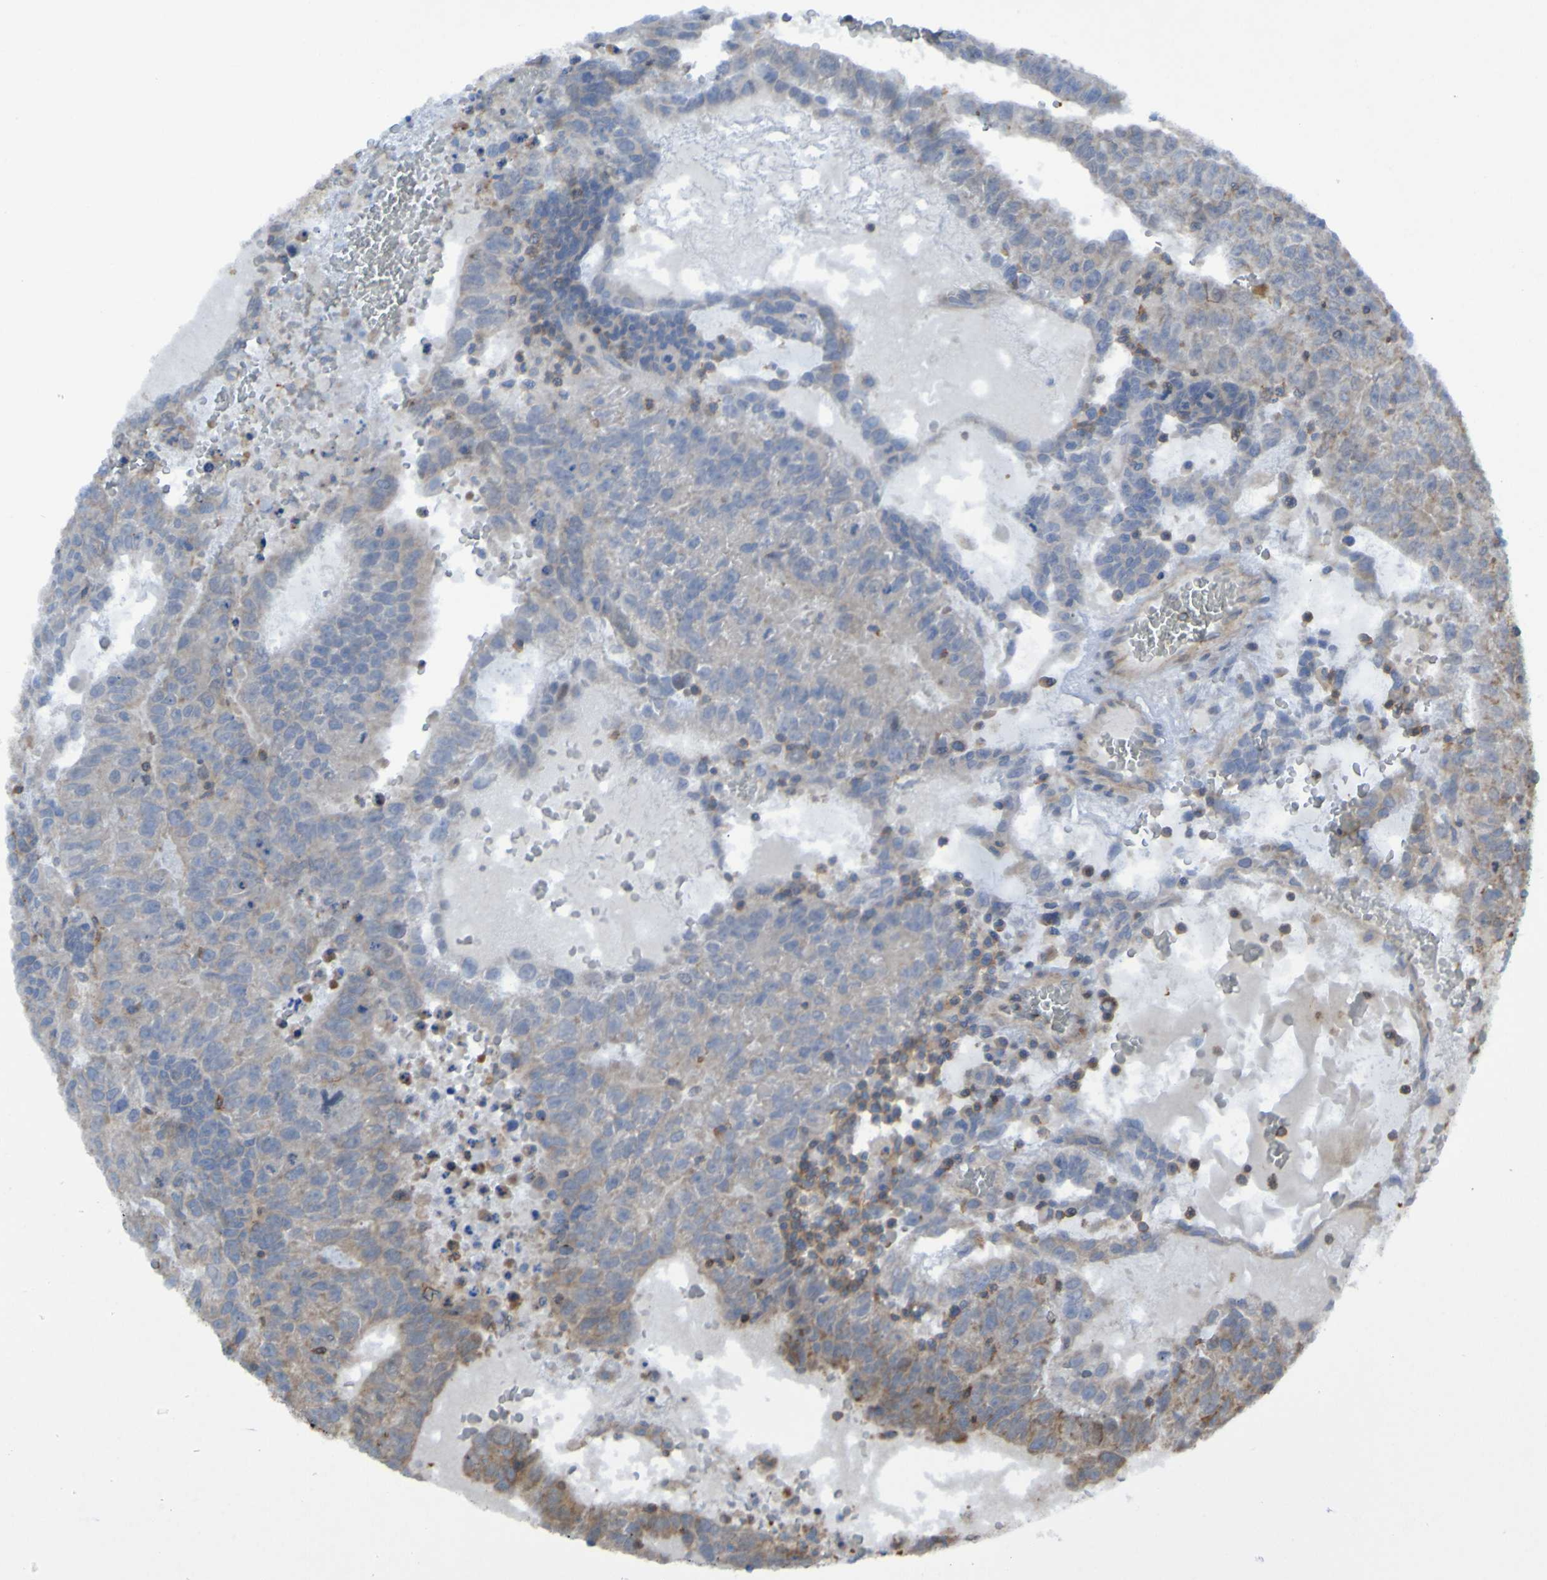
{"staining": {"intensity": "weak", "quantity": ">75%", "location": "cytoplasmic/membranous"}, "tissue": "testis cancer", "cell_type": "Tumor cells", "image_type": "cancer", "snomed": [{"axis": "morphology", "description": "Seminoma, NOS"}, {"axis": "morphology", "description": "Carcinoma, Embryonal, NOS"}, {"axis": "topography", "description": "Testis"}], "caption": "Embryonal carcinoma (testis) tissue demonstrates weak cytoplasmic/membranous staining in about >75% of tumor cells", "gene": "PDGFB", "patient": {"sex": "male", "age": 52}}